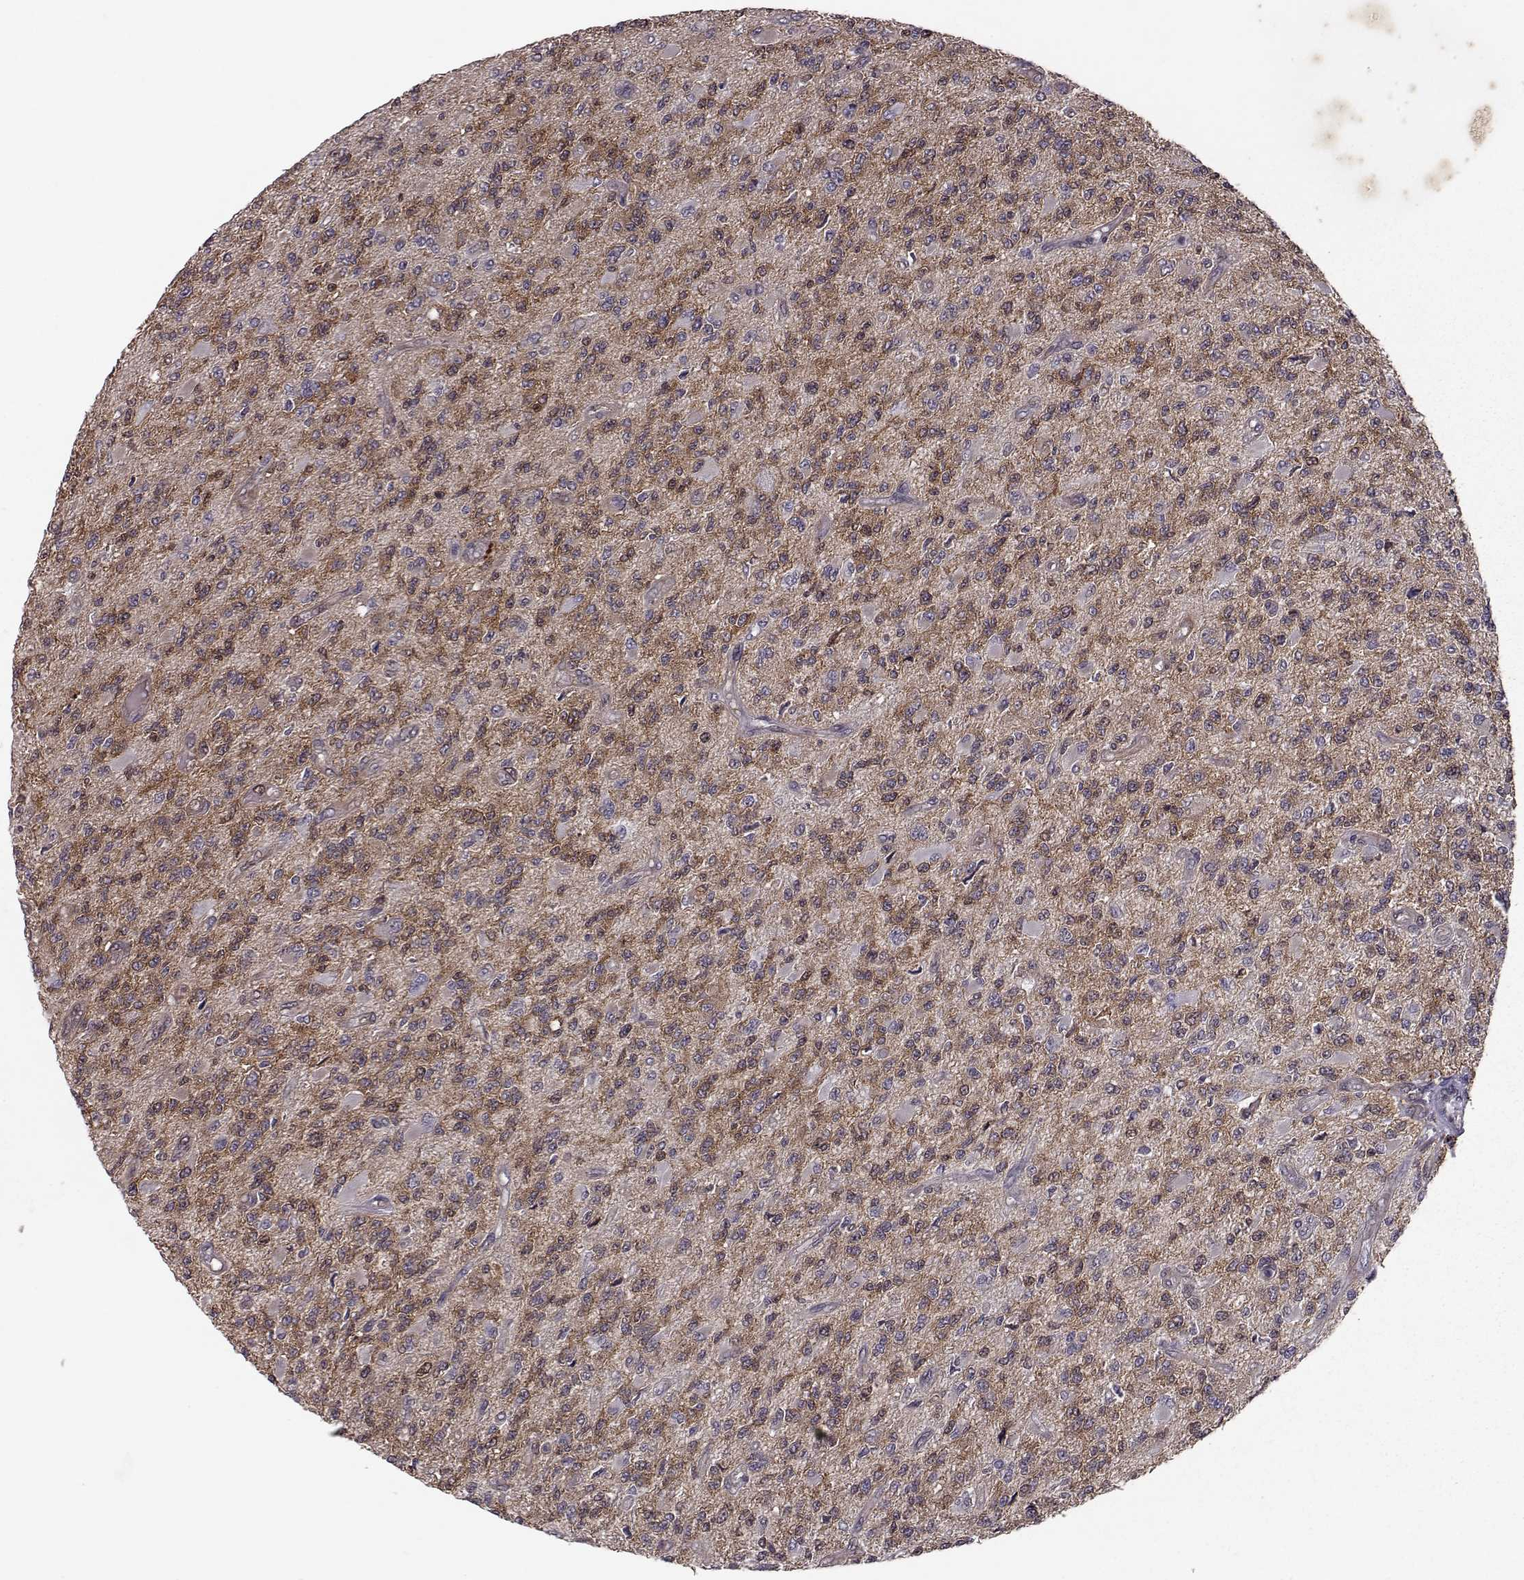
{"staining": {"intensity": "moderate", "quantity": "<25%", "location": "cytoplasmic/membranous"}, "tissue": "glioma", "cell_type": "Tumor cells", "image_type": "cancer", "snomed": [{"axis": "morphology", "description": "Glioma, malignant, High grade"}, {"axis": "topography", "description": "Brain"}], "caption": "Malignant high-grade glioma was stained to show a protein in brown. There is low levels of moderate cytoplasmic/membranous staining in about <25% of tumor cells.", "gene": "RANBP1", "patient": {"sex": "female", "age": 63}}